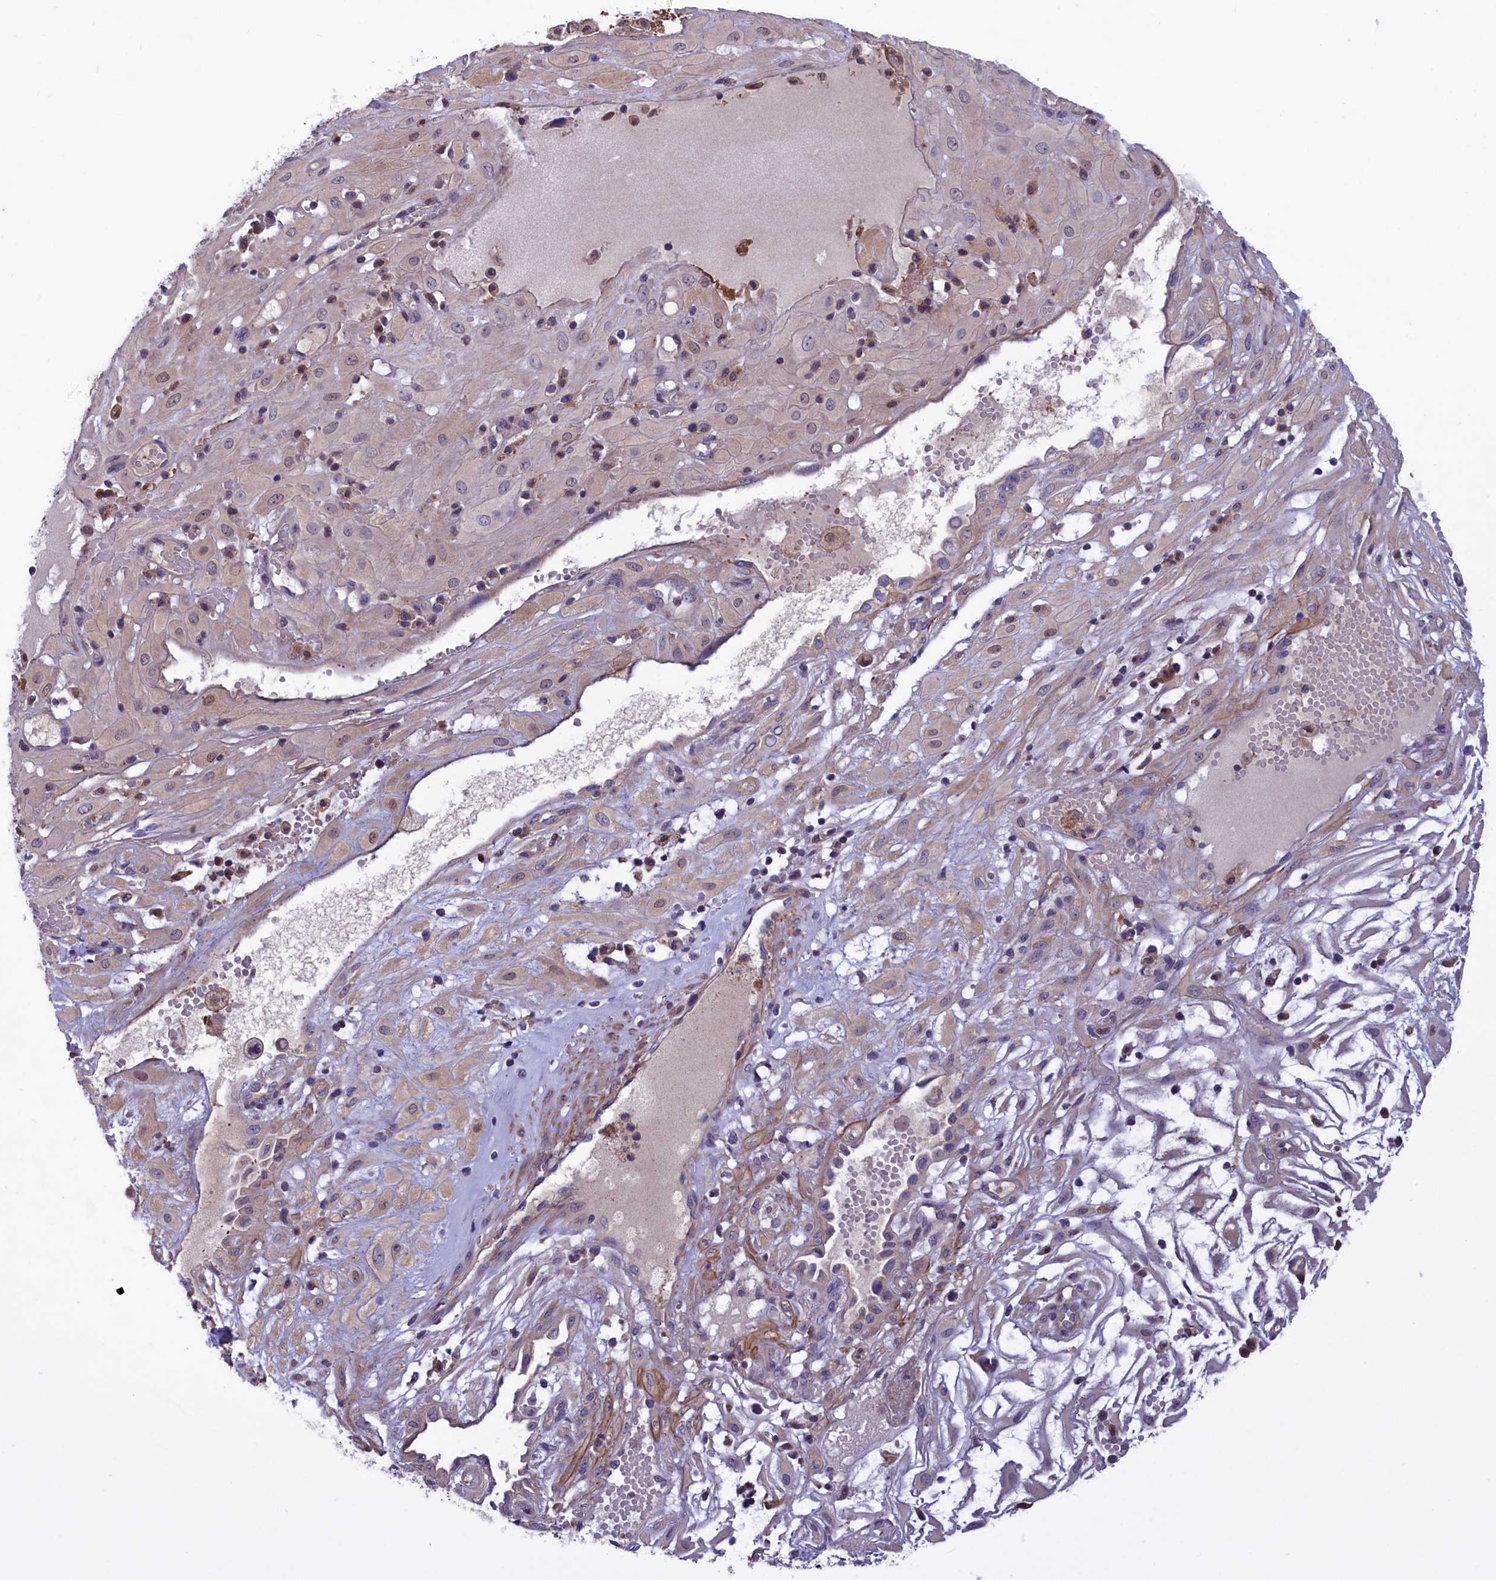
{"staining": {"intensity": "negative", "quantity": "none", "location": "none"}, "tissue": "cervical cancer", "cell_type": "Tumor cells", "image_type": "cancer", "snomed": [{"axis": "morphology", "description": "Squamous cell carcinoma, NOS"}, {"axis": "topography", "description": "Cervix"}], "caption": "A histopathology image of human squamous cell carcinoma (cervical) is negative for staining in tumor cells.", "gene": "AMDHD2", "patient": {"sex": "female", "age": 36}}